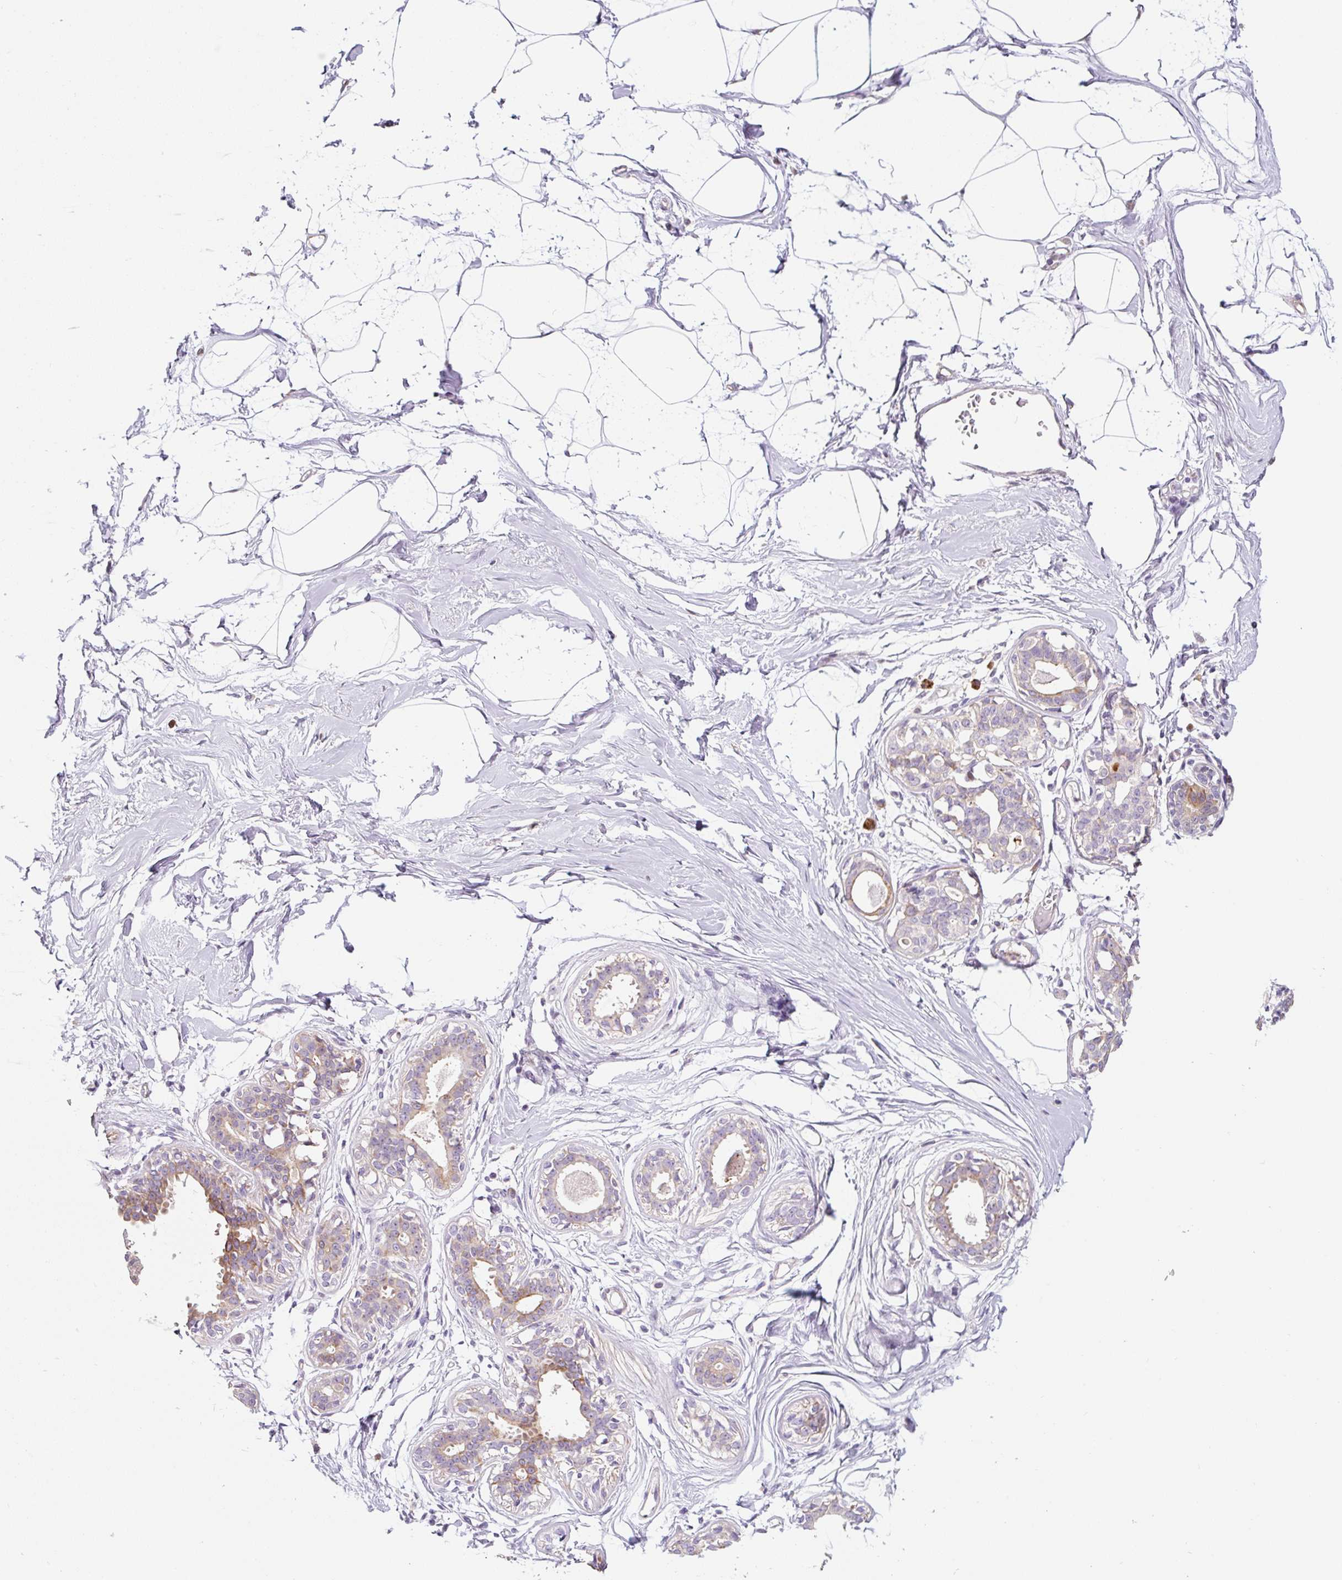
{"staining": {"intensity": "negative", "quantity": "none", "location": "none"}, "tissue": "breast", "cell_type": "Adipocytes", "image_type": "normal", "snomed": [{"axis": "morphology", "description": "Normal tissue, NOS"}, {"axis": "topography", "description": "Breast"}], "caption": "Breast stained for a protein using IHC exhibits no expression adipocytes.", "gene": "FUT10", "patient": {"sex": "female", "age": 45}}